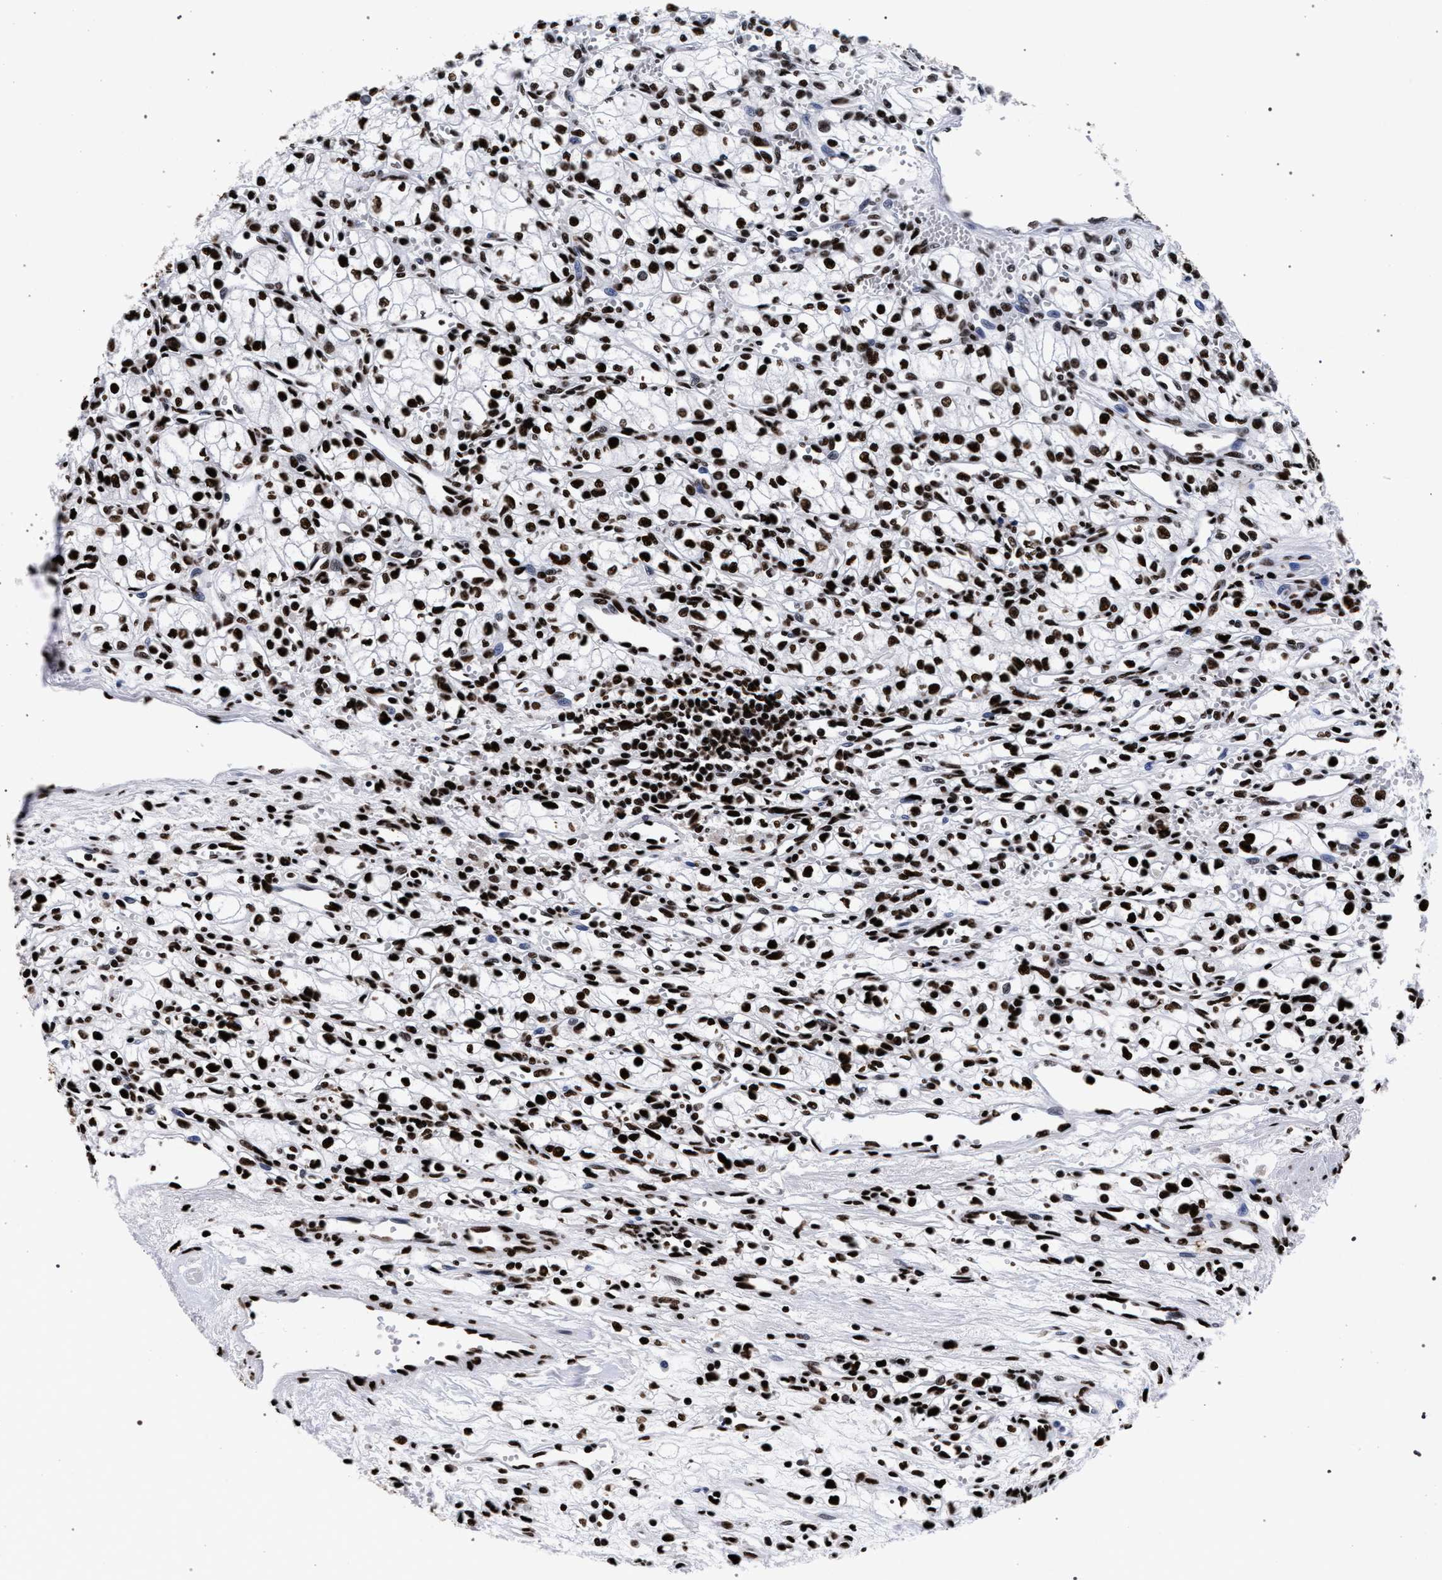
{"staining": {"intensity": "strong", "quantity": "25%-75%", "location": "nuclear"}, "tissue": "renal cancer", "cell_type": "Tumor cells", "image_type": "cancer", "snomed": [{"axis": "morphology", "description": "Normal tissue, NOS"}, {"axis": "morphology", "description": "Adenocarcinoma, NOS"}, {"axis": "topography", "description": "Kidney"}], "caption": "The immunohistochemical stain highlights strong nuclear positivity in tumor cells of renal adenocarcinoma tissue. The staining was performed using DAB (3,3'-diaminobenzidine) to visualize the protein expression in brown, while the nuclei were stained in blue with hematoxylin (Magnification: 20x).", "gene": "HNRNPA1", "patient": {"sex": "male", "age": 59}}